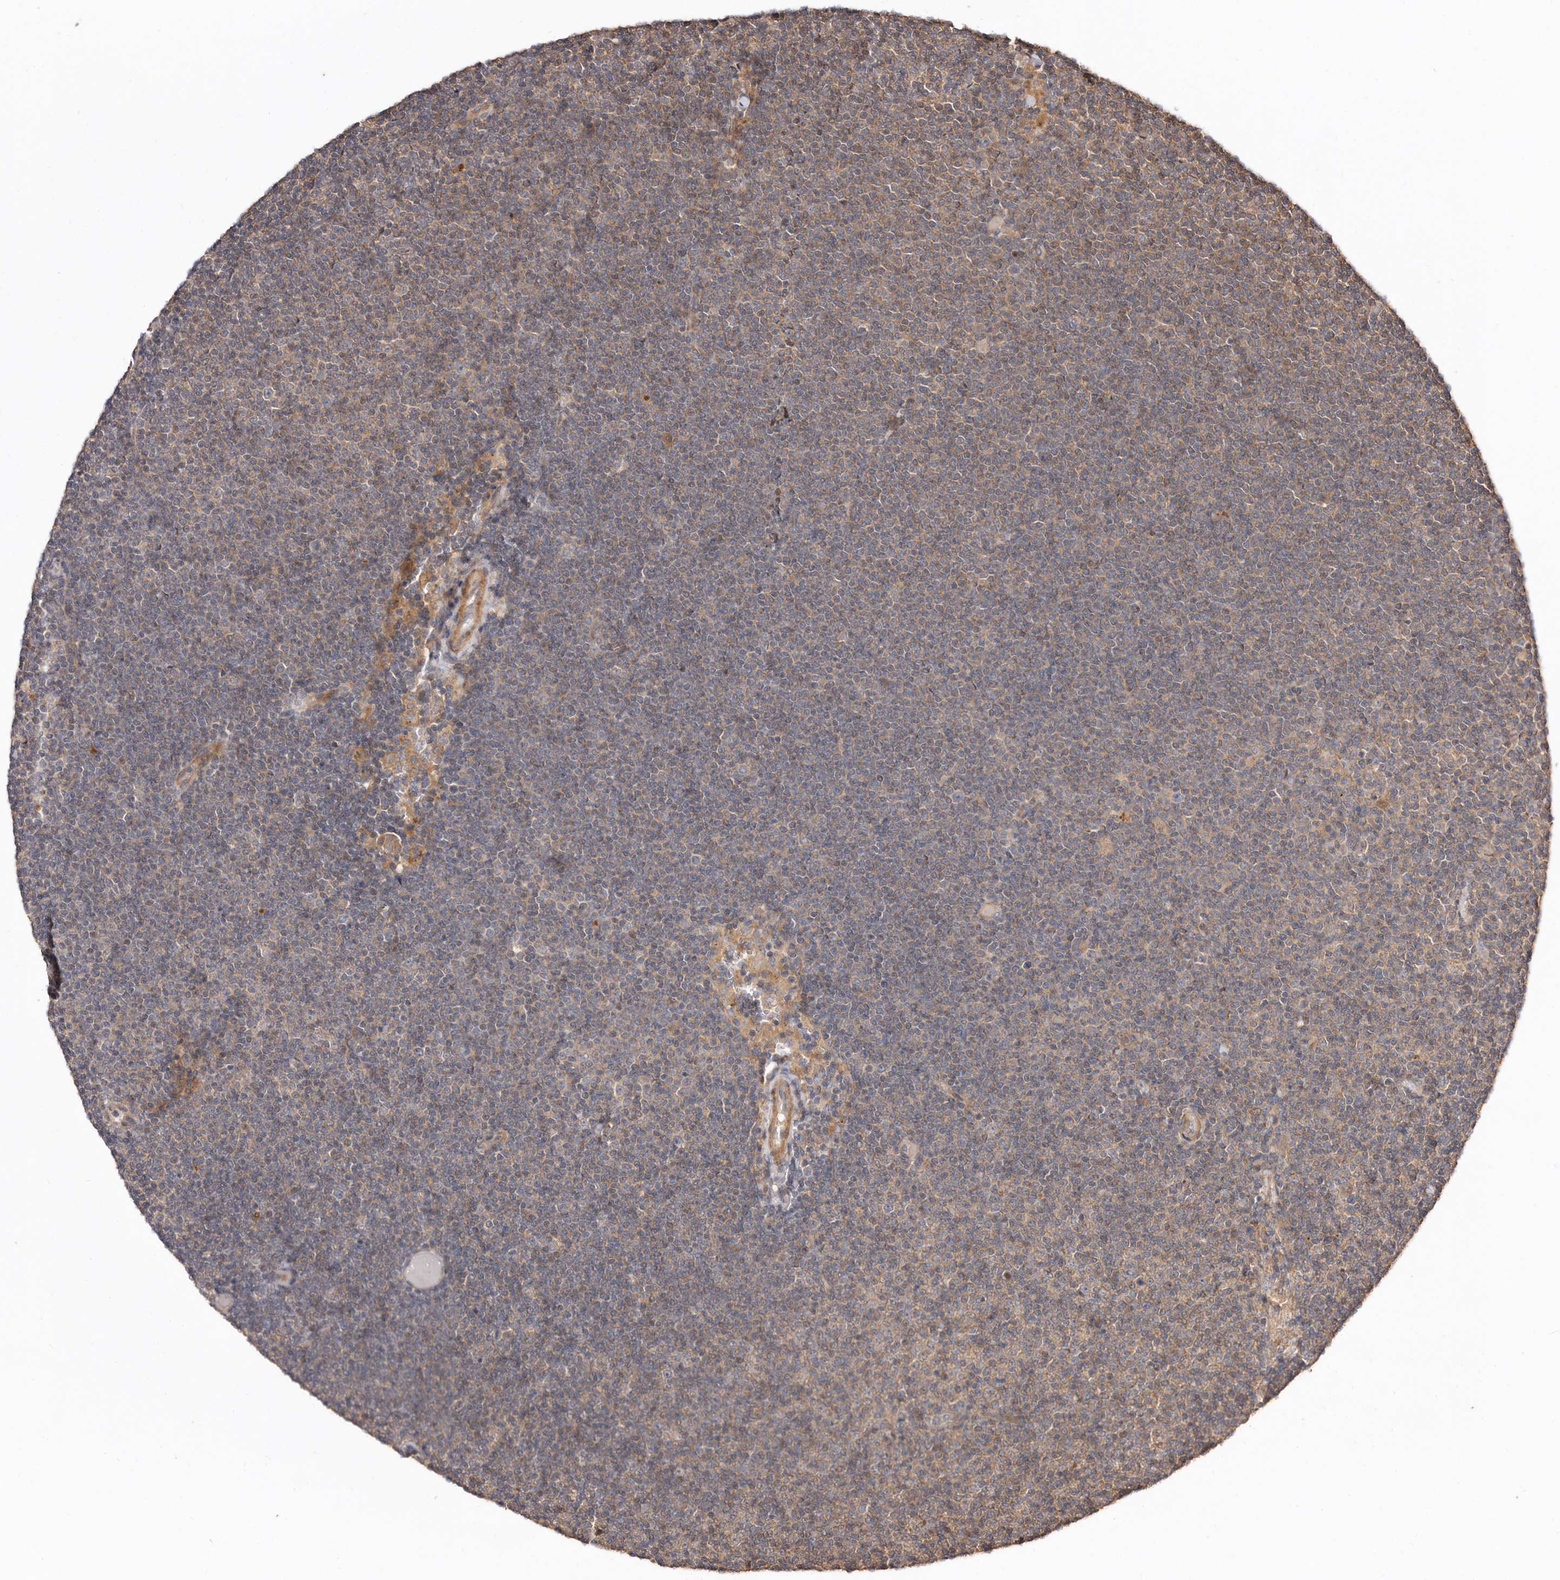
{"staining": {"intensity": "weak", "quantity": "<25%", "location": "cytoplasmic/membranous"}, "tissue": "lymphoma", "cell_type": "Tumor cells", "image_type": "cancer", "snomed": [{"axis": "morphology", "description": "Malignant lymphoma, non-Hodgkin's type, Low grade"}, {"axis": "topography", "description": "Lymph node"}], "caption": "A micrograph of low-grade malignant lymphoma, non-Hodgkin's type stained for a protein reveals no brown staining in tumor cells.", "gene": "RWDD1", "patient": {"sex": "female", "age": 53}}